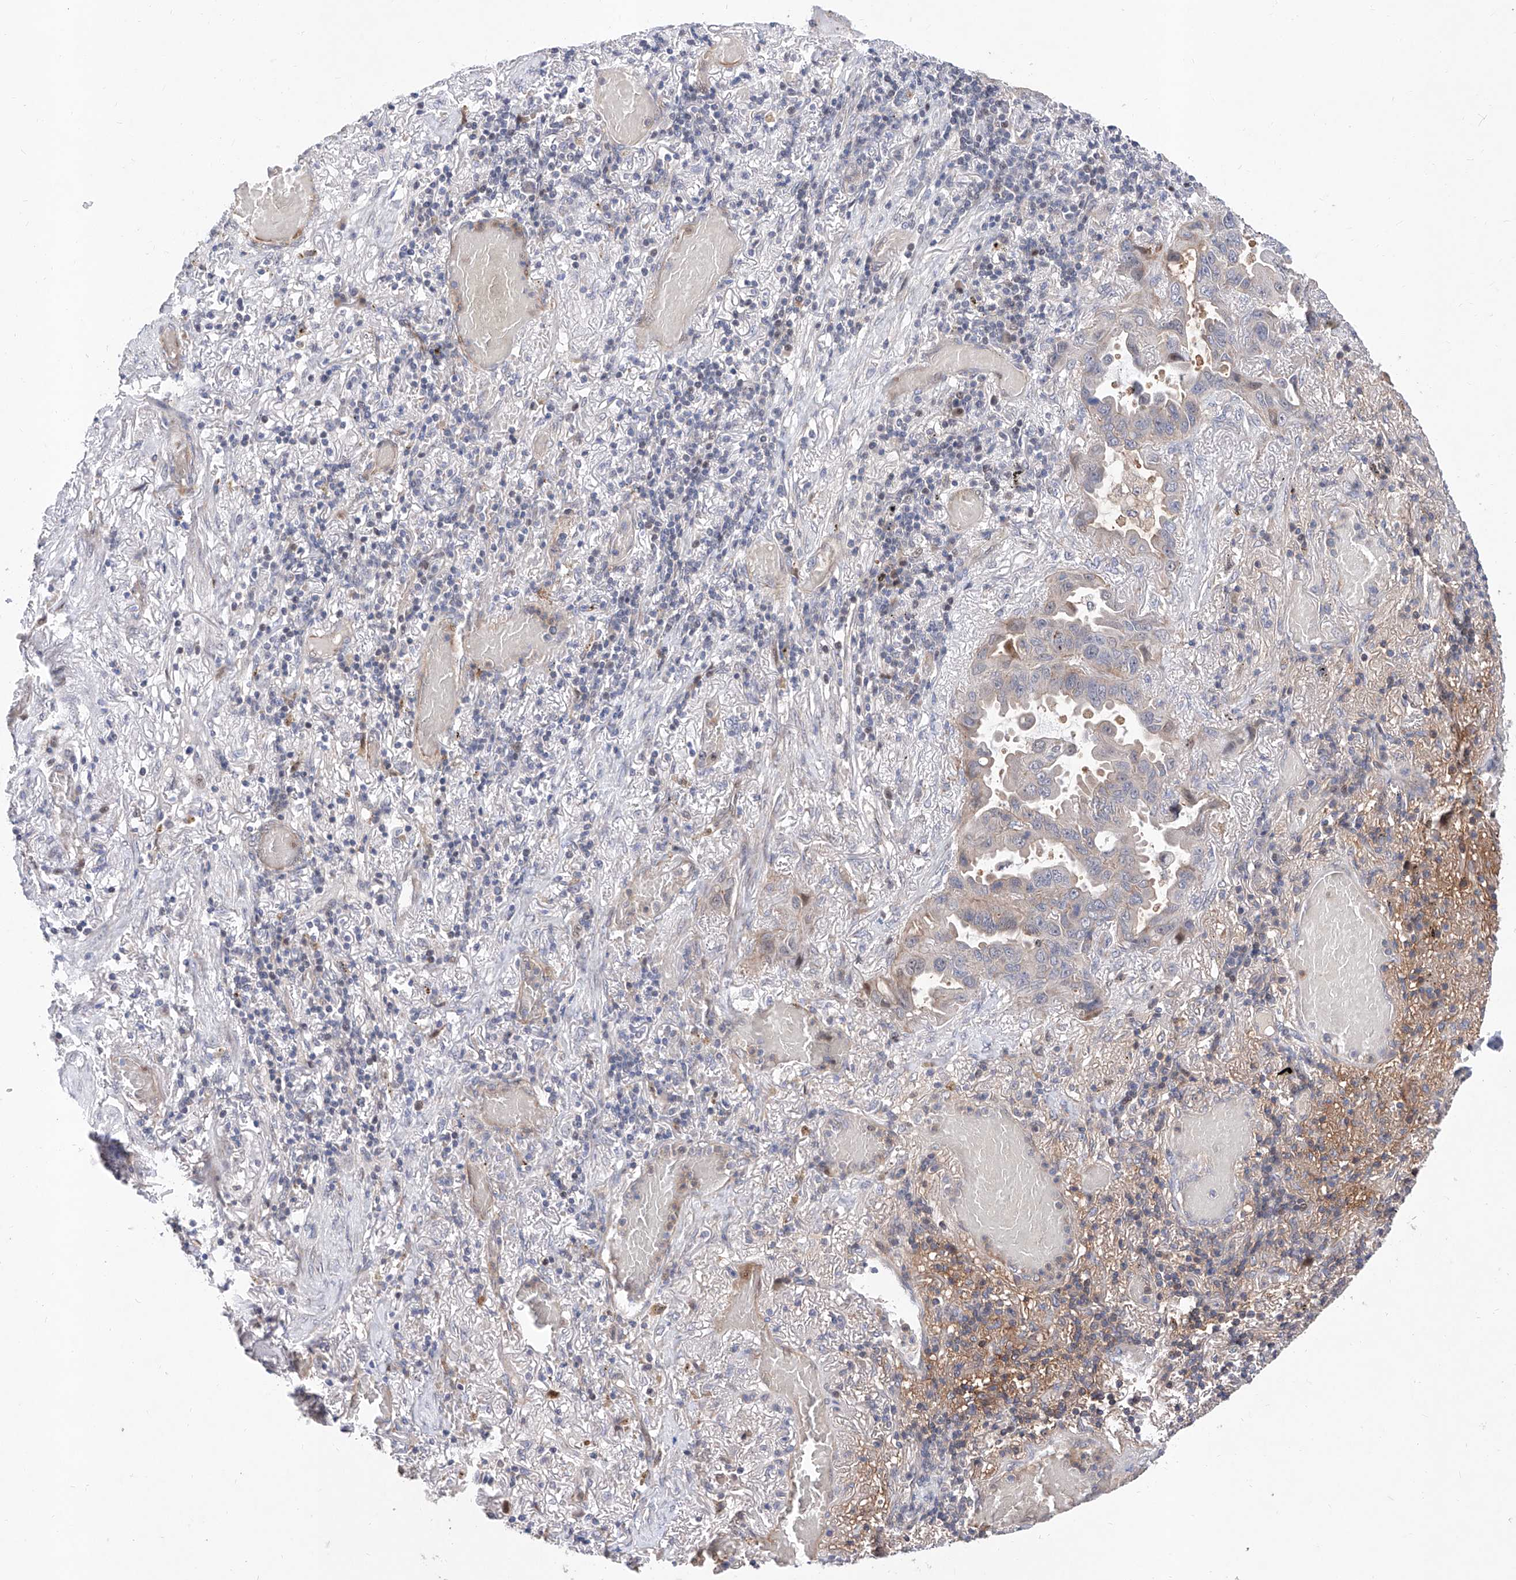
{"staining": {"intensity": "negative", "quantity": "none", "location": "none"}, "tissue": "lung cancer", "cell_type": "Tumor cells", "image_type": "cancer", "snomed": [{"axis": "morphology", "description": "Adenocarcinoma, NOS"}, {"axis": "topography", "description": "Lung"}], "caption": "Immunohistochemistry (IHC) of human lung adenocarcinoma demonstrates no staining in tumor cells.", "gene": "FUCA2", "patient": {"sex": "male", "age": 64}}